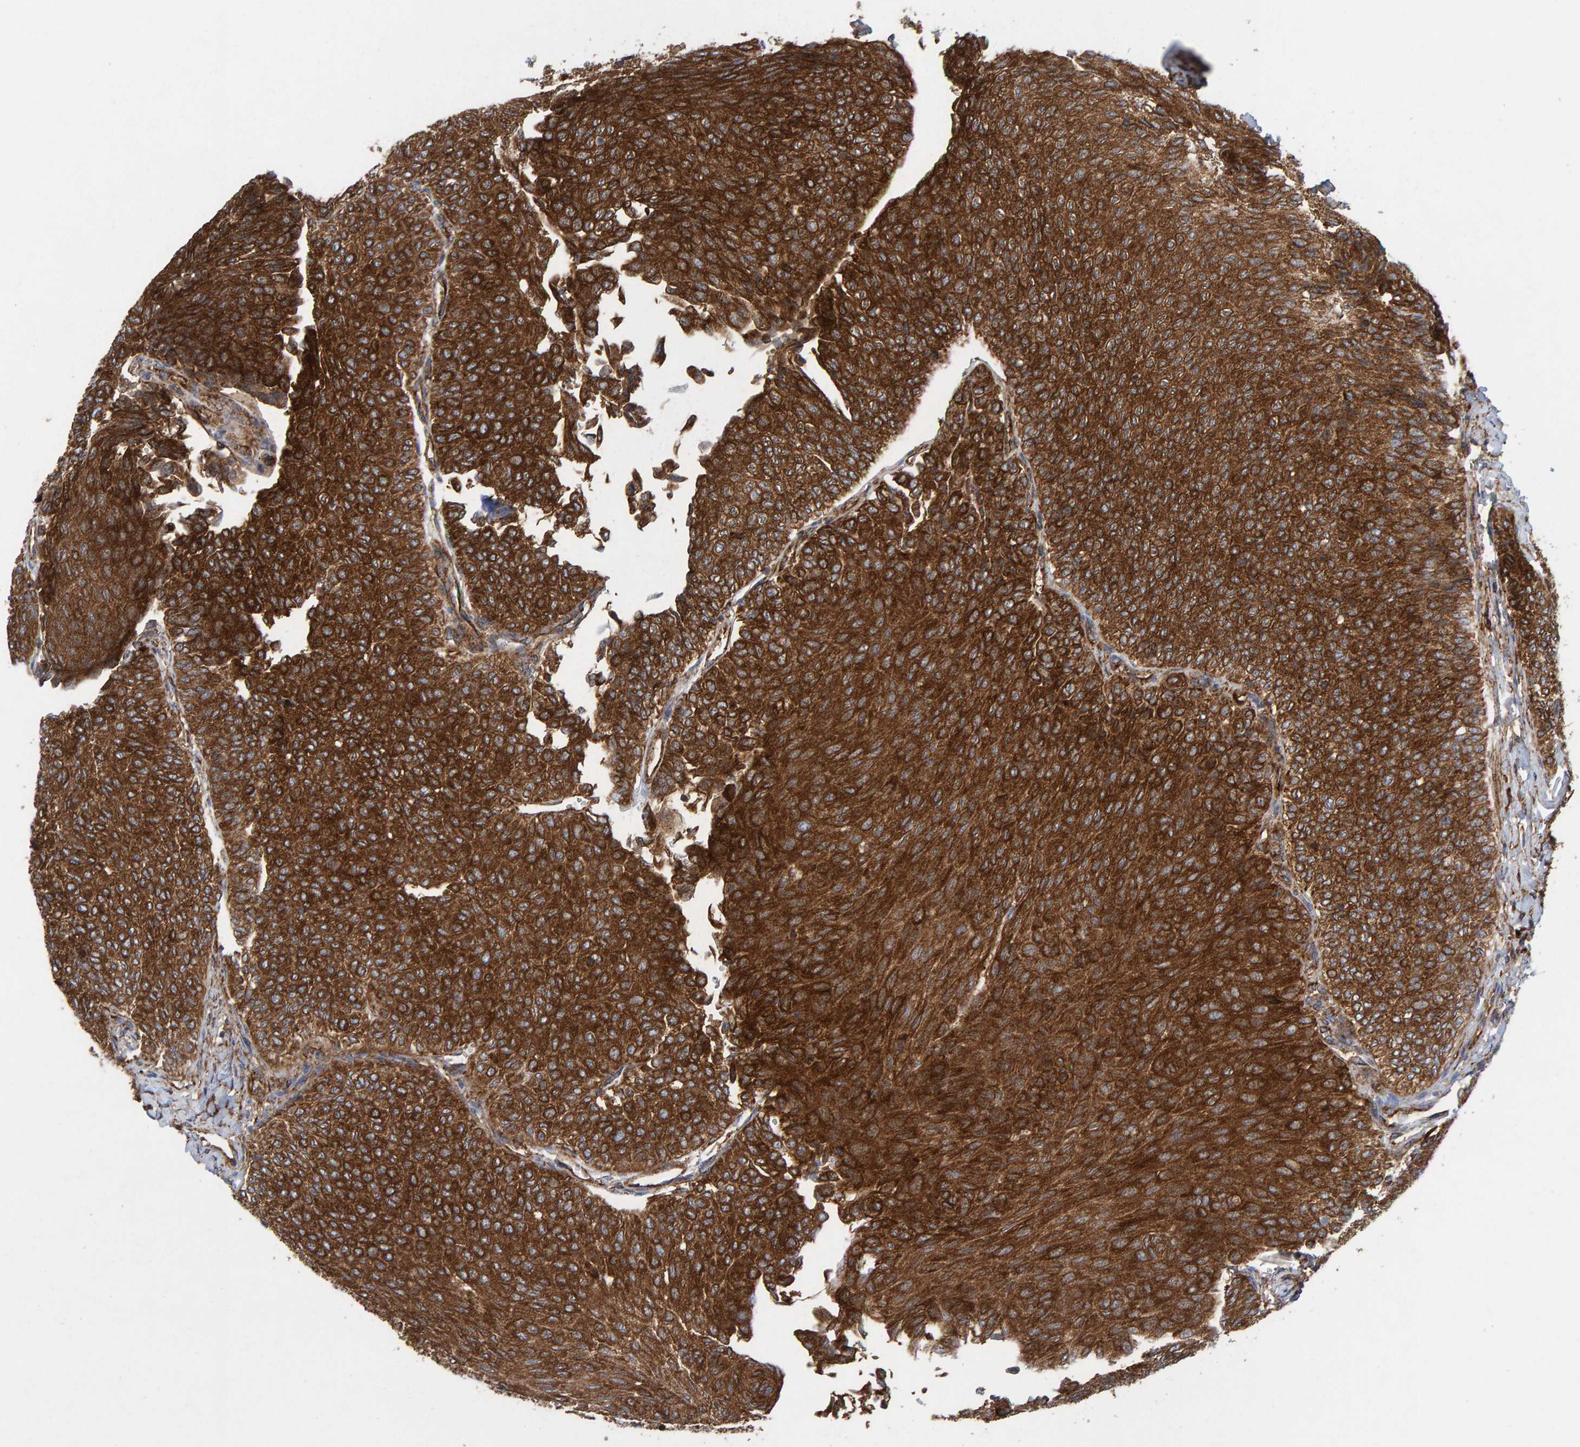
{"staining": {"intensity": "strong", "quantity": ">75%", "location": "cytoplasmic/membranous"}, "tissue": "urothelial cancer", "cell_type": "Tumor cells", "image_type": "cancer", "snomed": [{"axis": "morphology", "description": "Urothelial carcinoma, Low grade"}, {"axis": "topography", "description": "Urinary bladder"}], "caption": "A brown stain shows strong cytoplasmic/membranous positivity of a protein in urothelial carcinoma (low-grade) tumor cells. The staining was performed using DAB (3,3'-diaminobenzidine) to visualize the protein expression in brown, while the nuclei were stained in blue with hematoxylin (Magnification: 20x).", "gene": "MVP", "patient": {"sex": "male", "age": 78}}